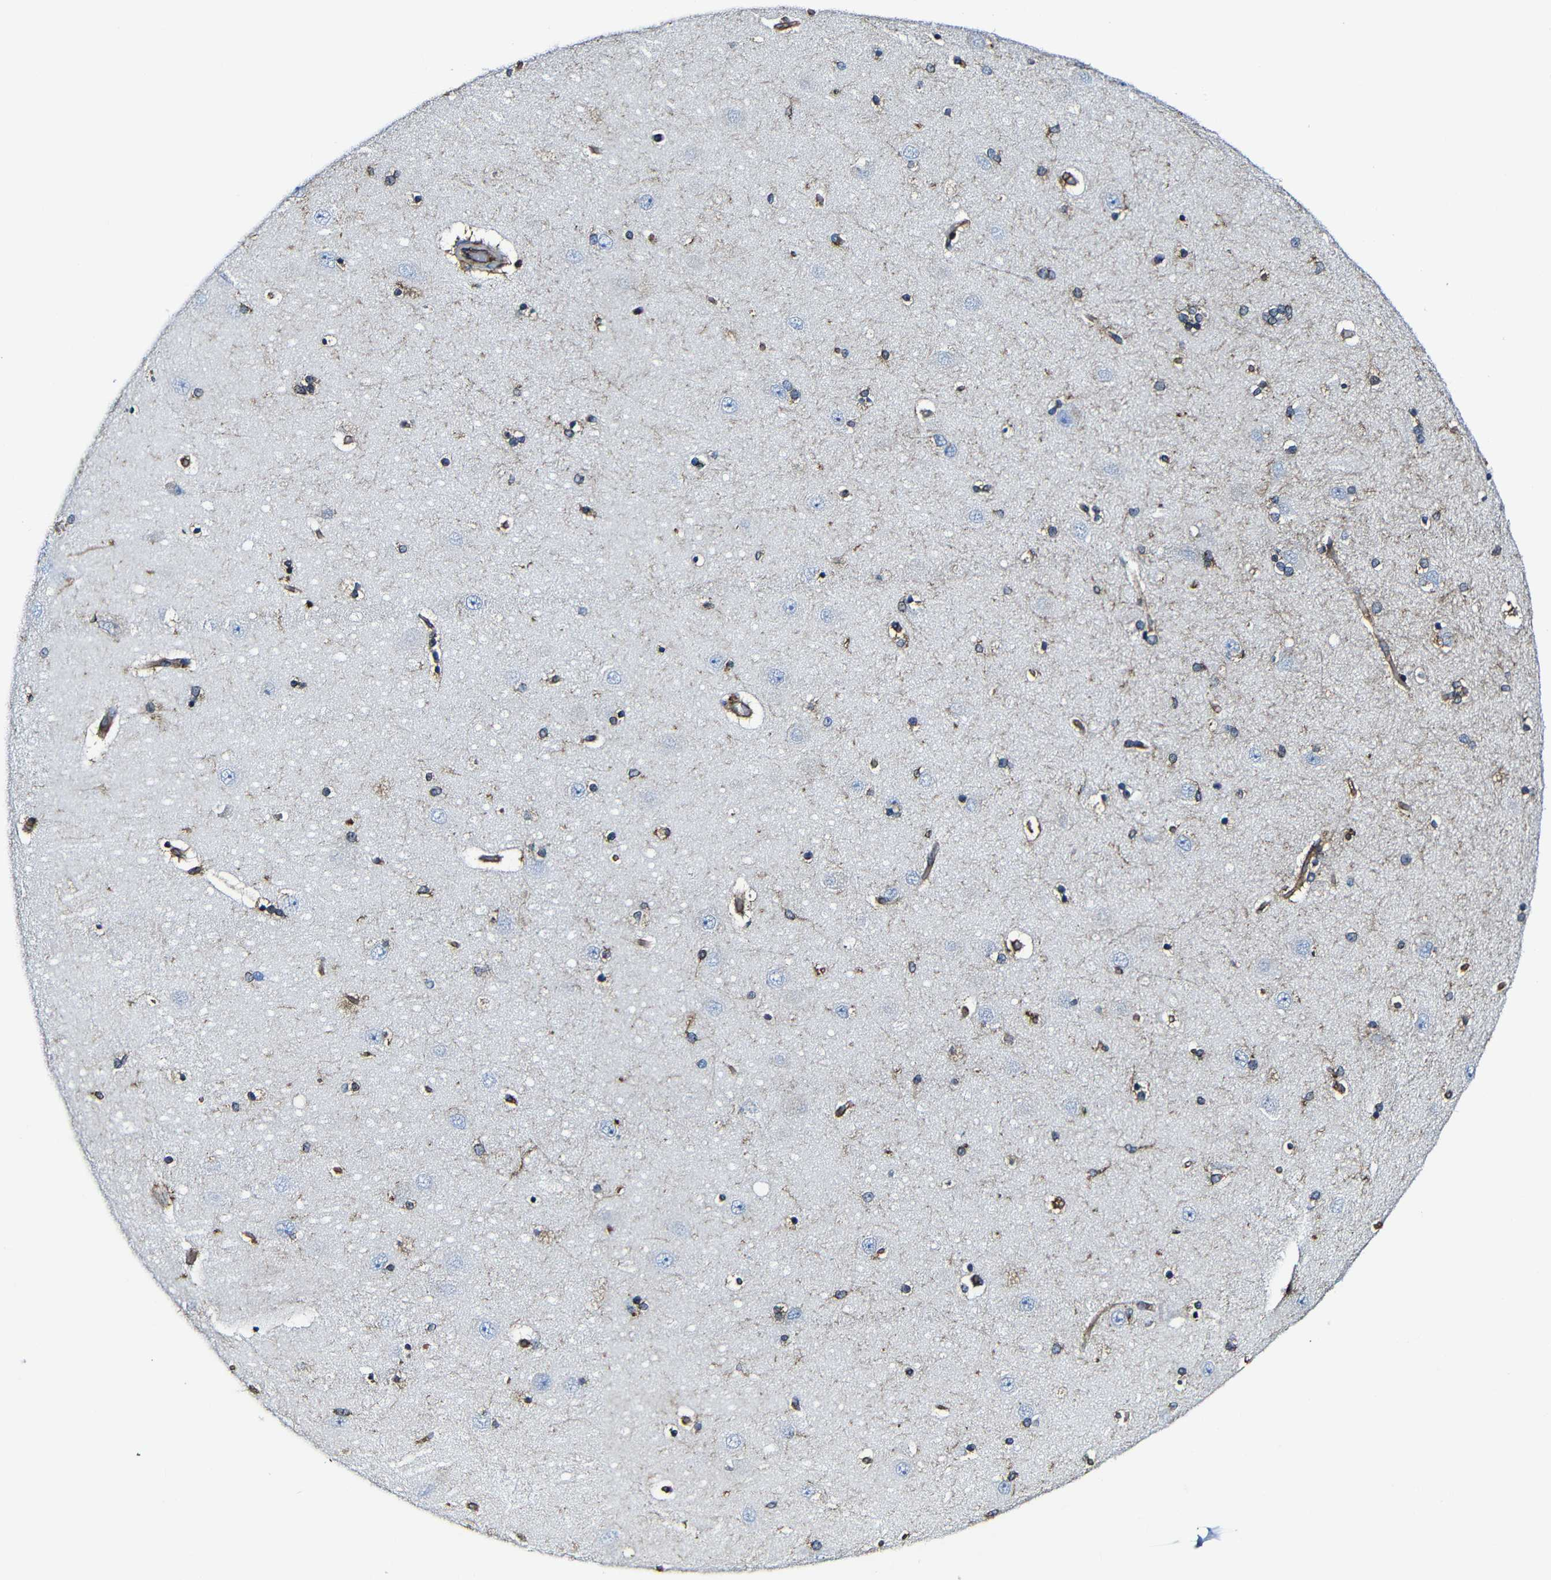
{"staining": {"intensity": "moderate", "quantity": "25%-75%", "location": "cytoplasmic/membranous,nuclear"}, "tissue": "hippocampus", "cell_type": "Glial cells", "image_type": "normal", "snomed": [{"axis": "morphology", "description": "Normal tissue, NOS"}, {"axis": "topography", "description": "Hippocampus"}], "caption": "Hippocampus was stained to show a protein in brown. There is medium levels of moderate cytoplasmic/membranous,nuclear expression in about 25%-75% of glial cells. (DAB (3,3'-diaminobenzidine) IHC, brown staining for protein, blue staining for nuclei).", "gene": "MSN", "patient": {"sex": "female", "age": 54}}